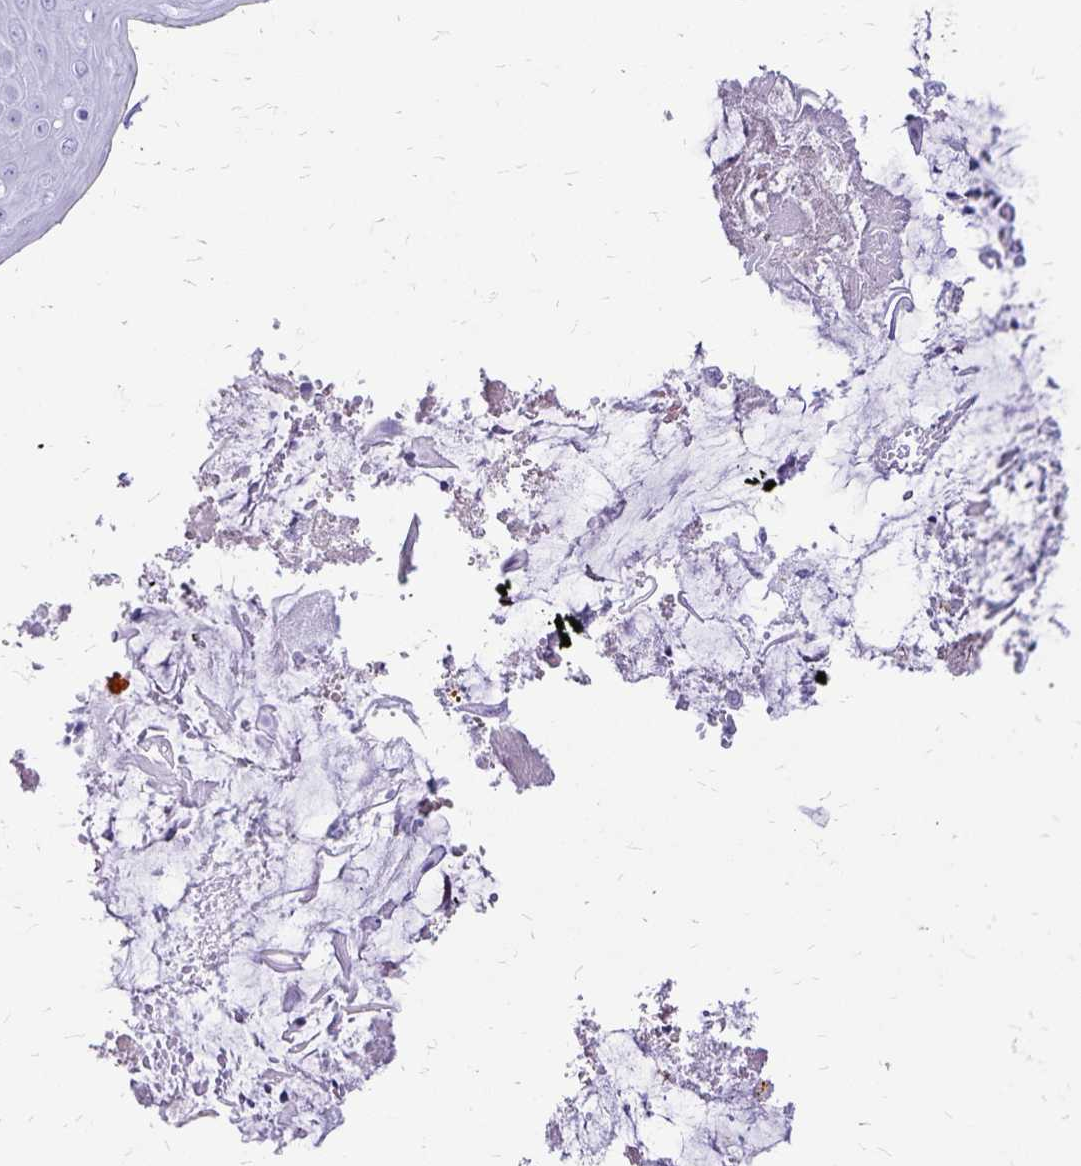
{"staining": {"intensity": "negative", "quantity": "none", "location": "none"}, "tissue": "skin", "cell_type": "Epidermal cells", "image_type": "normal", "snomed": [{"axis": "morphology", "description": "Normal tissue, NOS"}, {"axis": "topography", "description": "Anal"}, {"axis": "topography", "description": "Peripheral nerve tissue"}], "caption": "Epidermal cells show no significant staining in normal skin. Nuclei are stained in blue.", "gene": "LIN28B", "patient": {"sex": "male", "age": 51}}